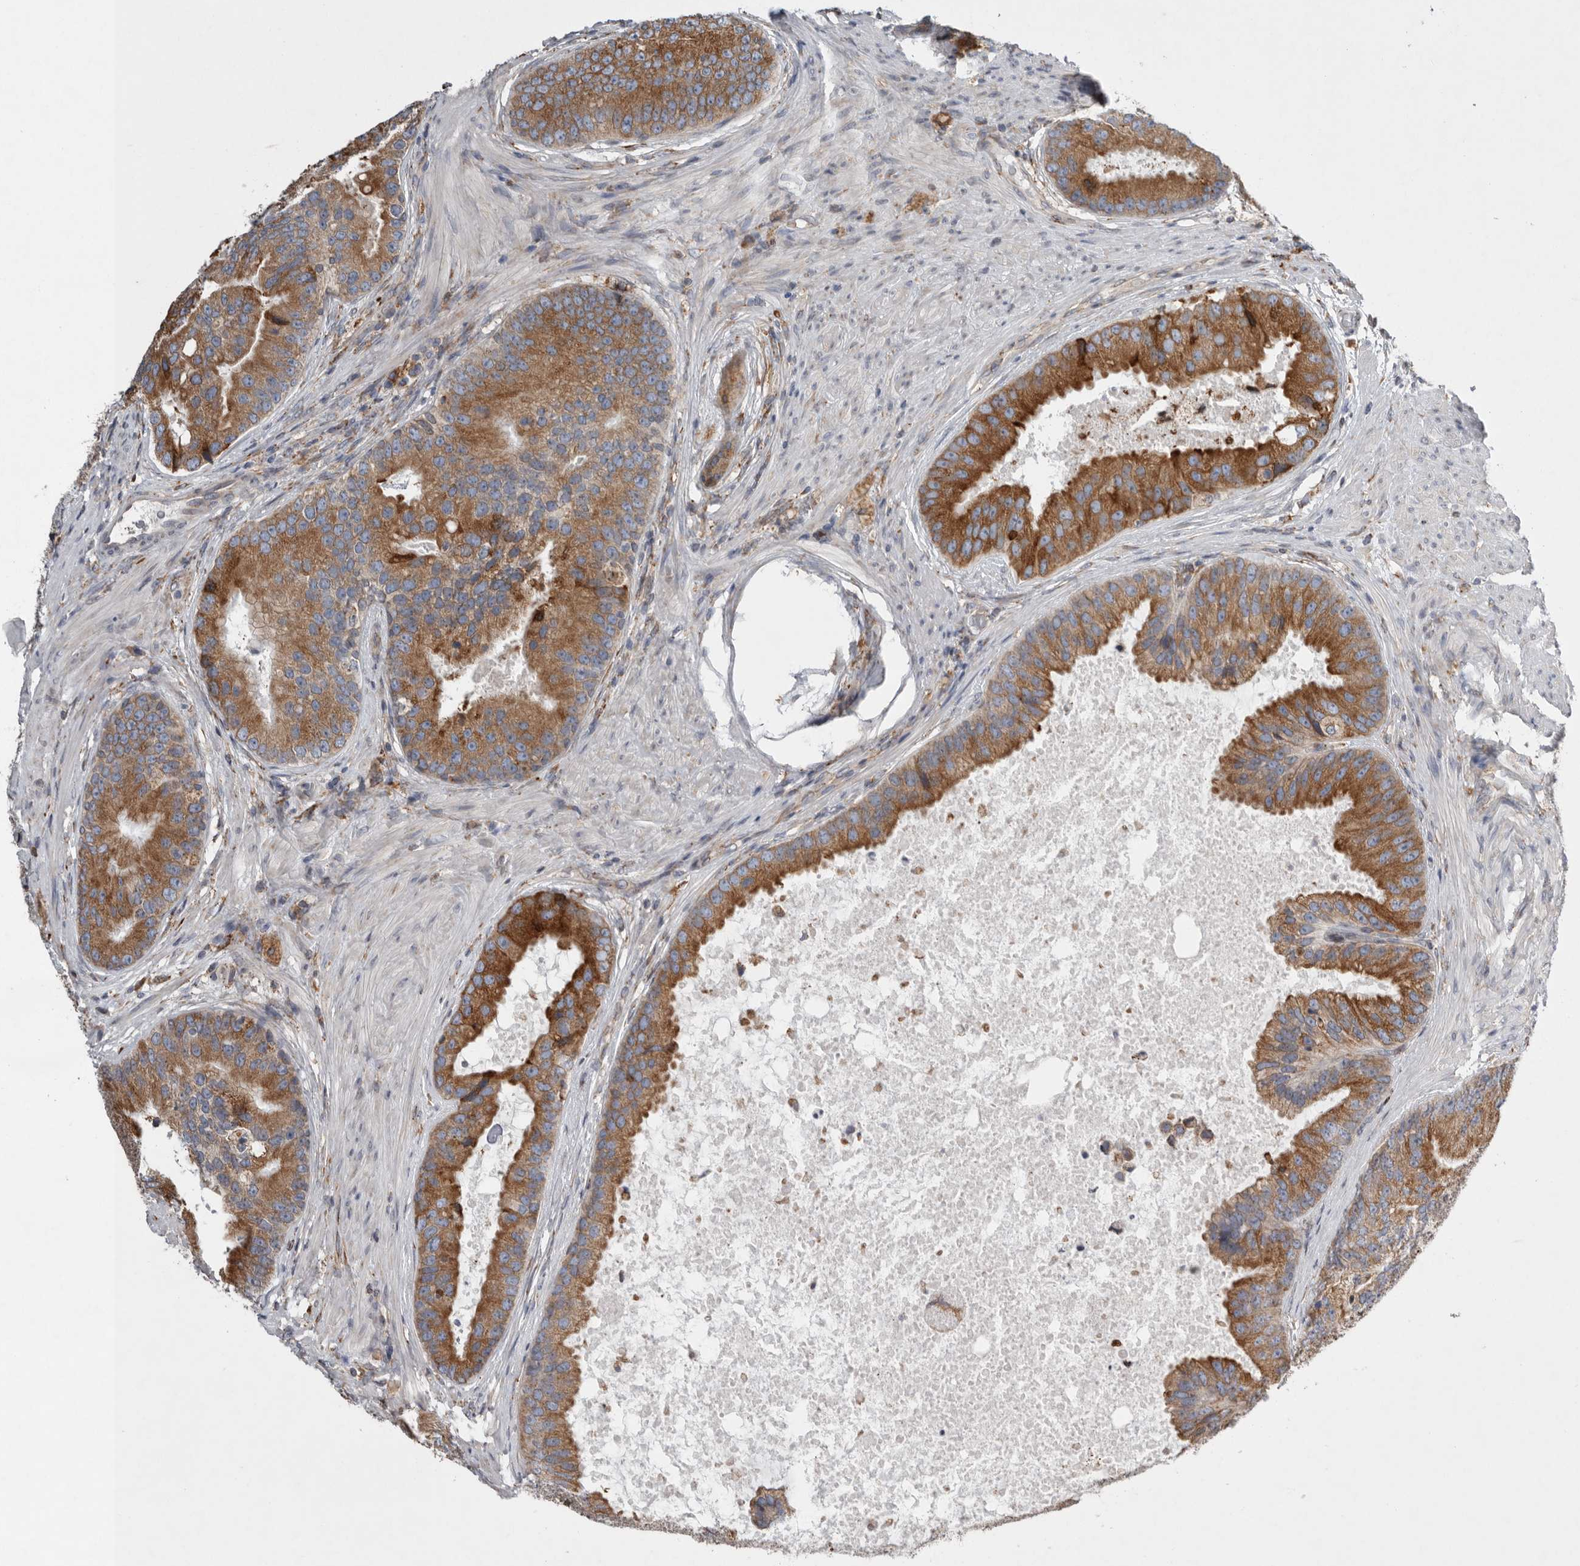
{"staining": {"intensity": "moderate", "quantity": ">75%", "location": "cytoplasmic/membranous"}, "tissue": "prostate cancer", "cell_type": "Tumor cells", "image_type": "cancer", "snomed": [{"axis": "morphology", "description": "Adenocarcinoma, High grade"}, {"axis": "topography", "description": "Prostate"}], "caption": "This image shows immunohistochemistry (IHC) staining of human adenocarcinoma (high-grade) (prostate), with medium moderate cytoplasmic/membranous expression in approximately >75% of tumor cells.", "gene": "GANAB", "patient": {"sex": "male", "age": 70}}